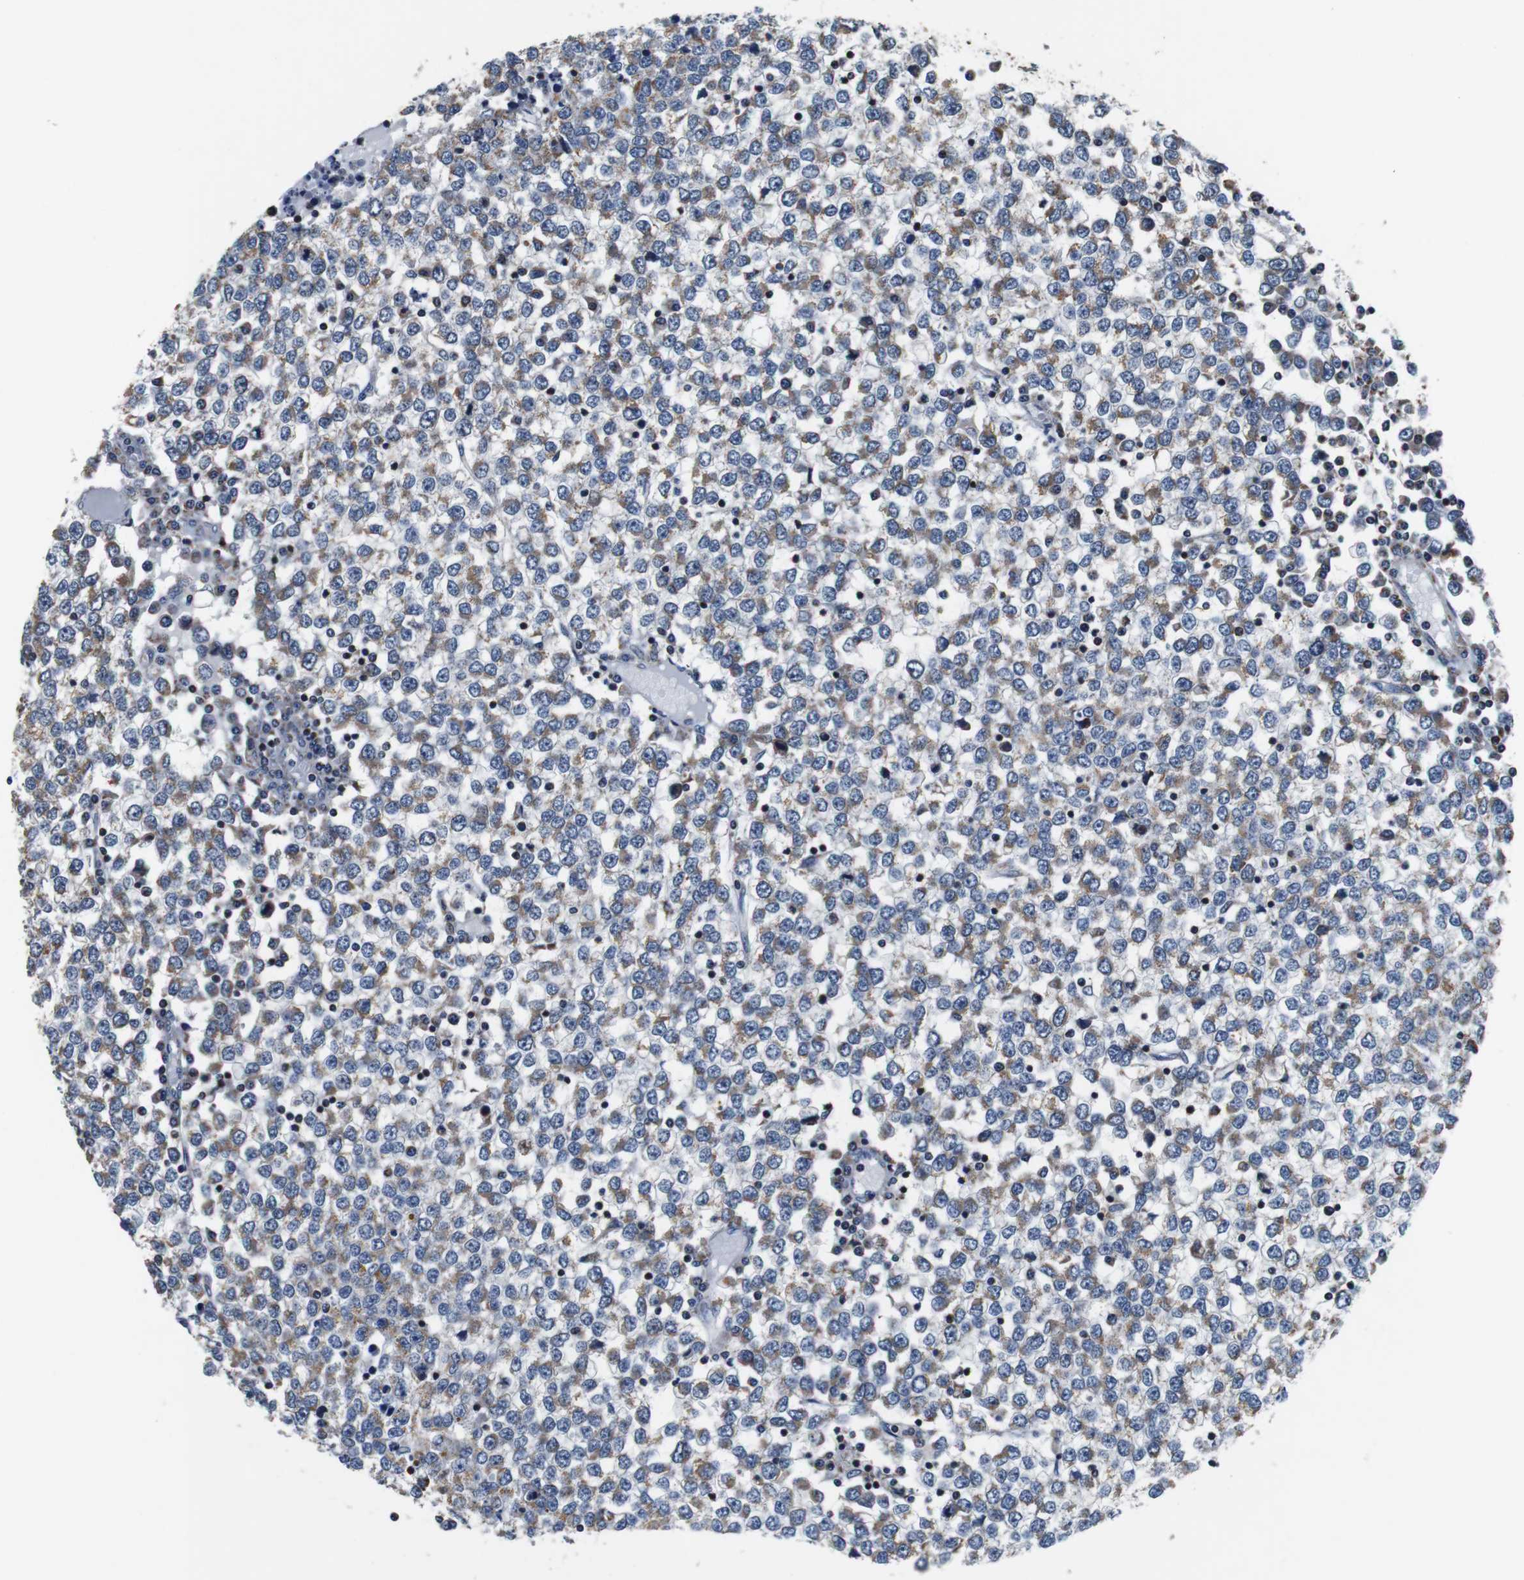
{"staining": {"intensity": "moderate", "quantity": ">75%", "location": "cytoplasmic/membranous"}, "tissue": "testis cancer", "cell_type": "Tumor cells", "image_type": "cancer", "snomed": [{"axis": "morphology", "description": "Seminoma, NOS"}, {"axis": "topography", "description": "Testis"}], "caption": "The image shows a brown stain indicating the presence of a protein in the cytoplasmic/membranous of tumor cells in testis cancer. Nuclei are stained in blue.", "gene": "LRP4", "patient": {"sex": "male", "age": 65}}